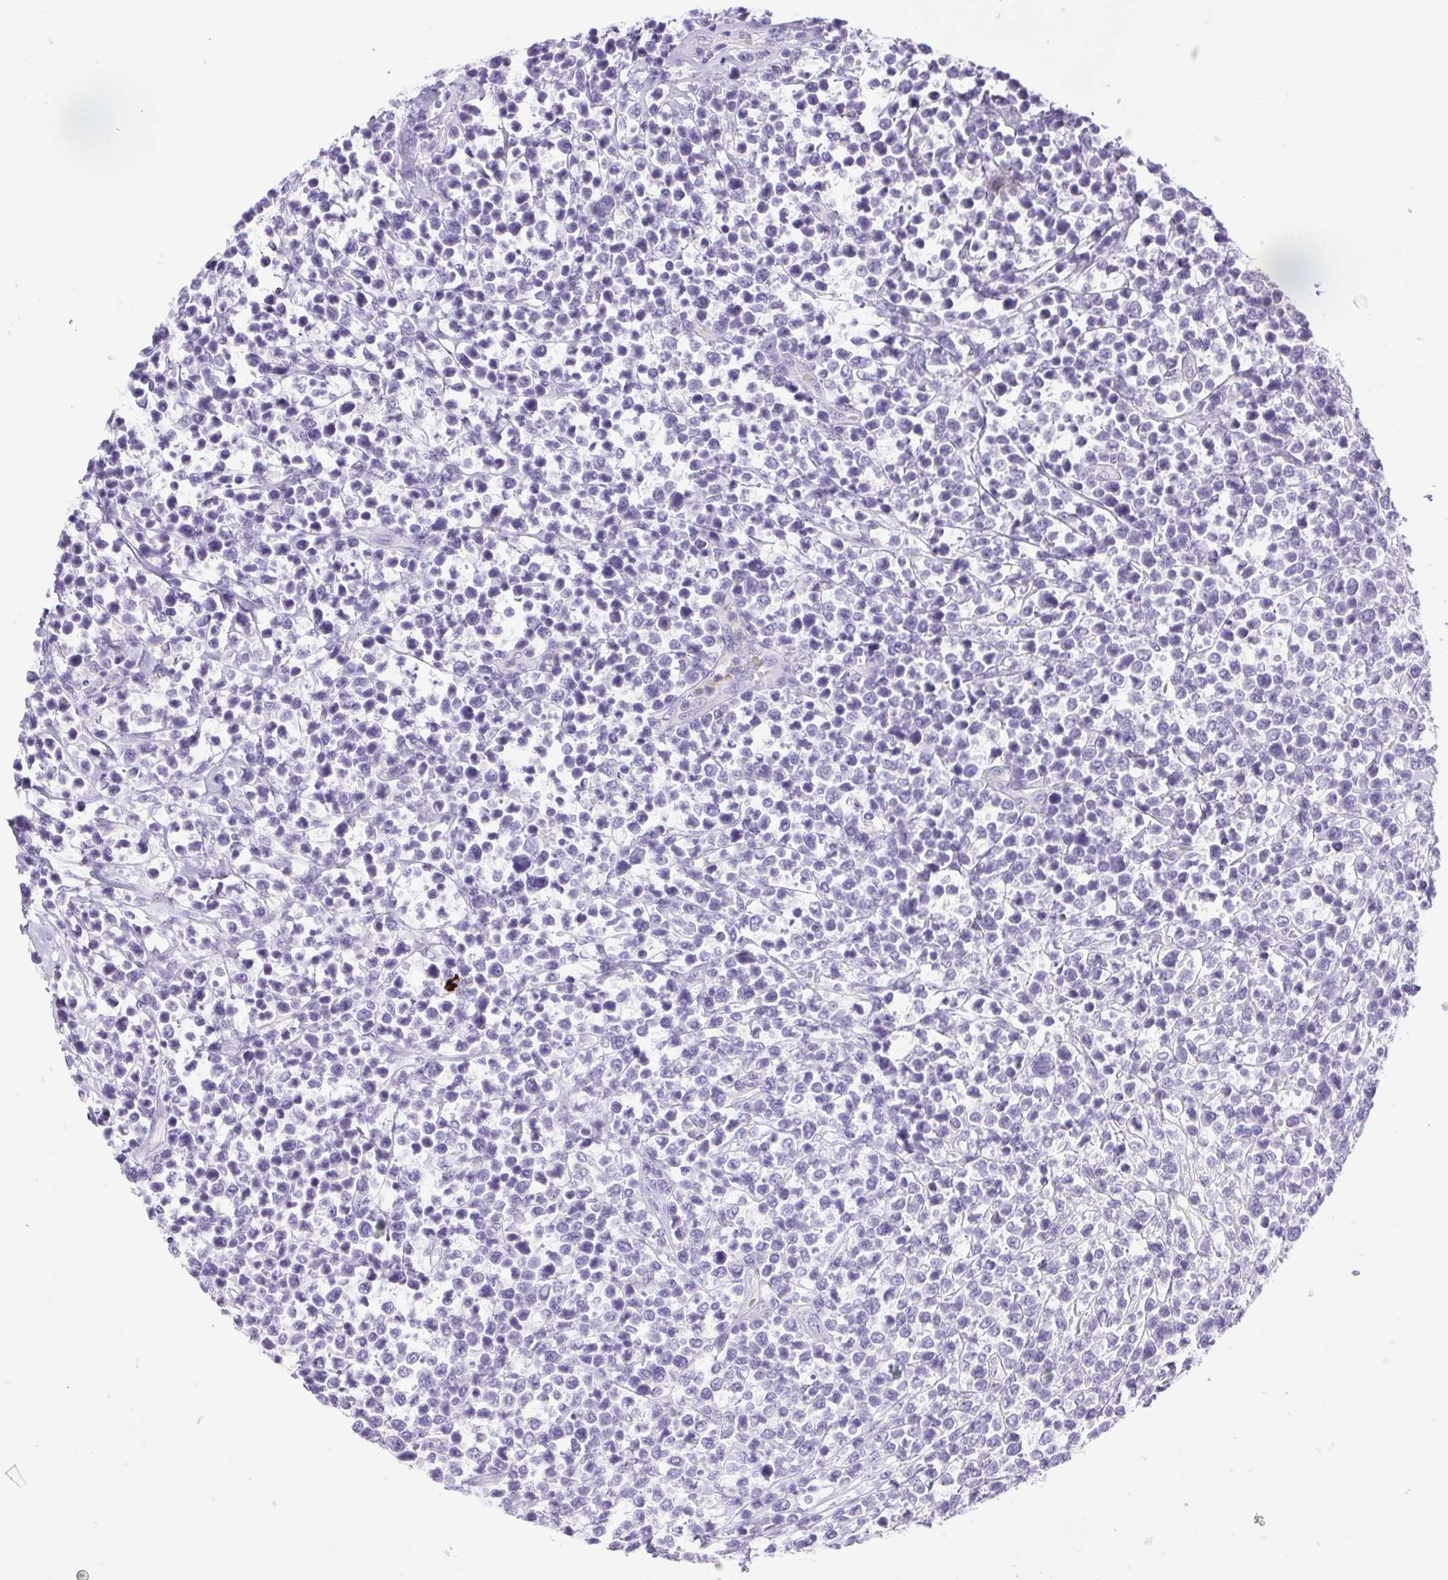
{"staining": {"intensity": "negative", "quantity": "none", "location": "none"}, "tissue": "lymphoma", "cell_type": "Tumor cells", "image_type": "cancer", "snomed": [{"axis": "morphology", "description": "Malignant lymphoma, non-Hodgkin's type, High grade"}, {"axis": "topography", "description": "Soft tissue"}], "caption": "The photomicrograph shows no staining of tumor cells in high-grade malignant lymphoma, non-Hodgkin's type.", "gene": "FAM177B", "patient": {"sex": "female", "age": 56}}